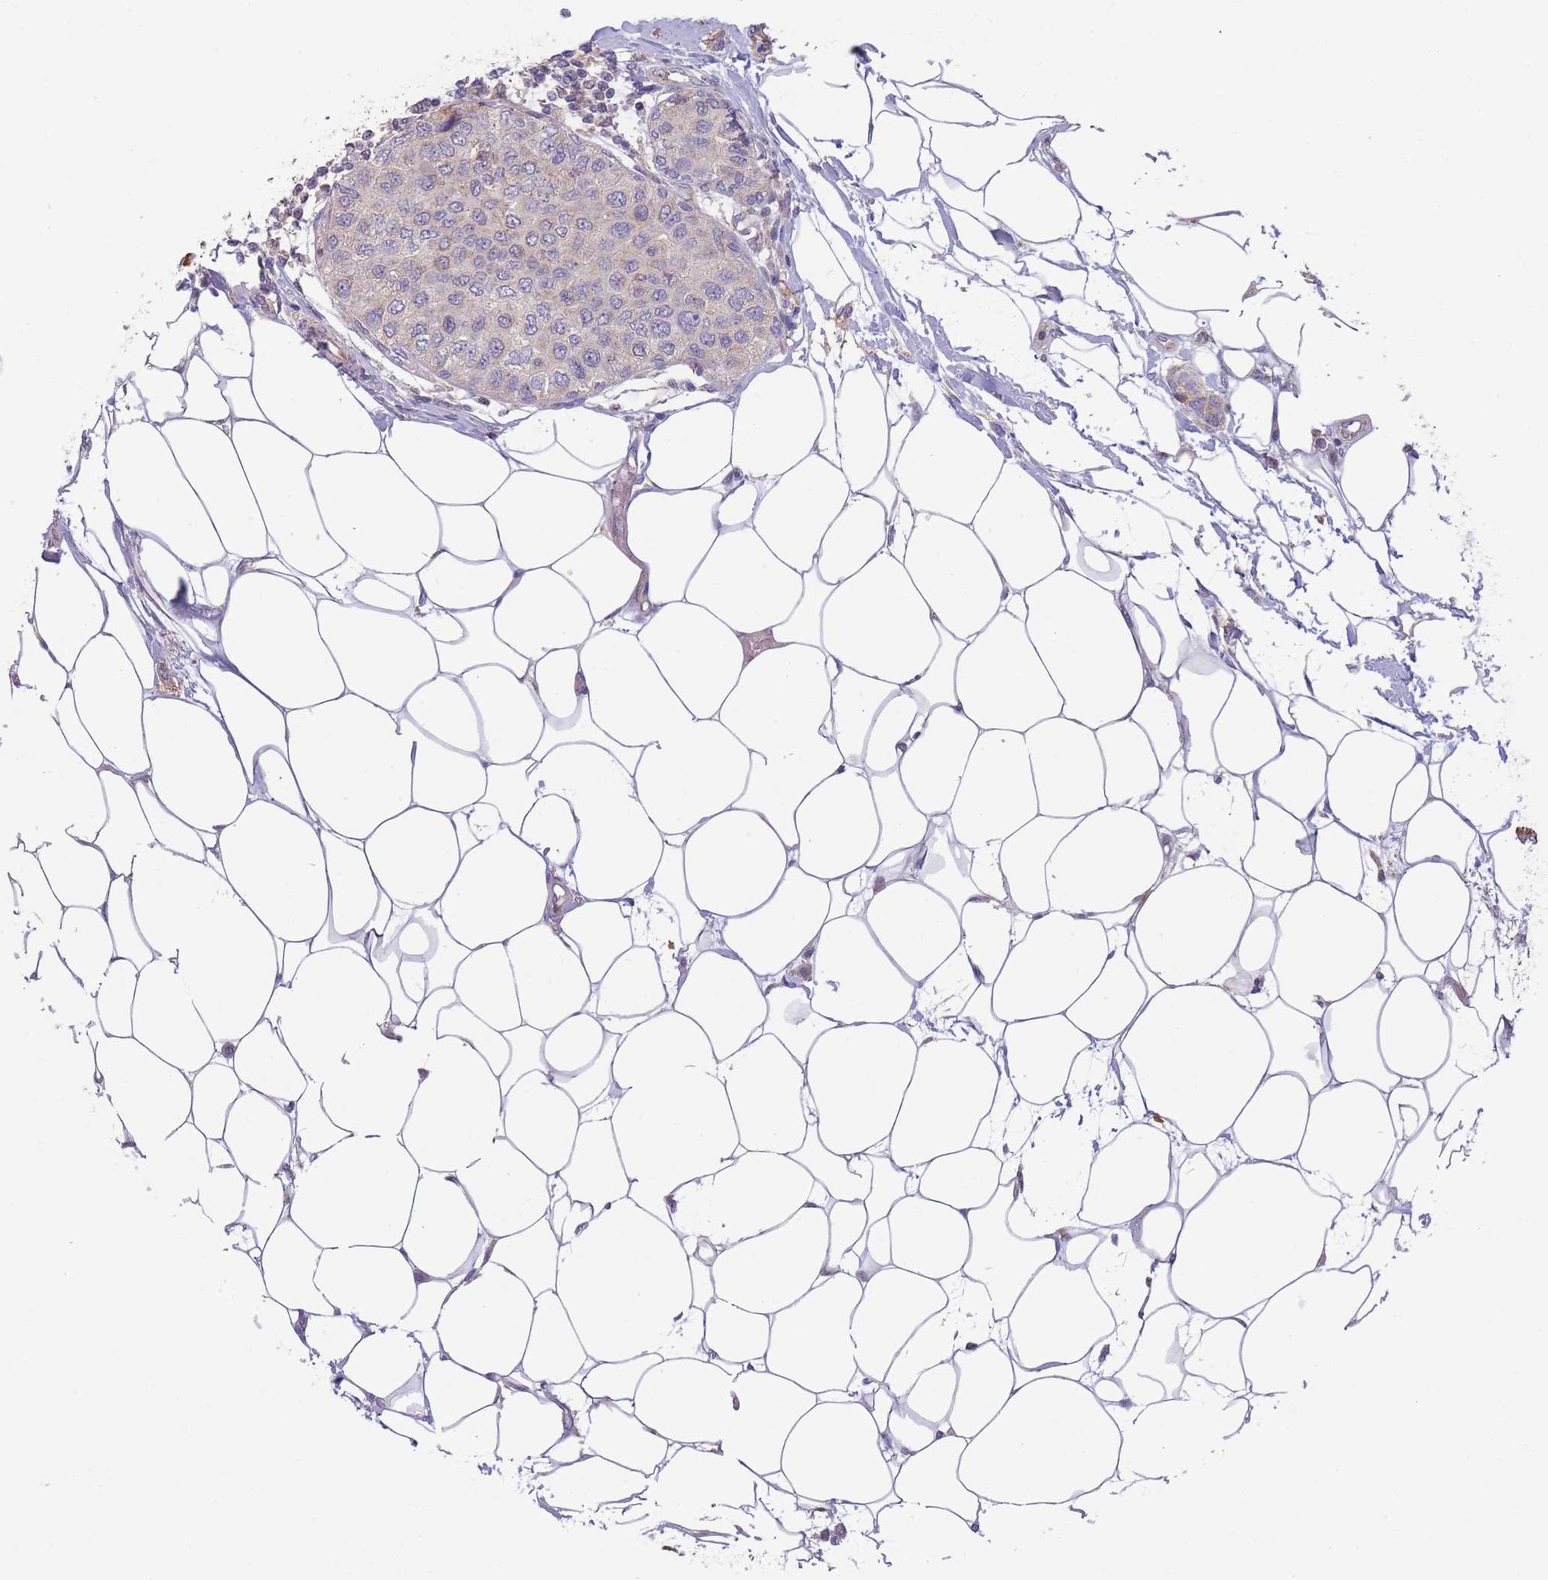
{"staining": {"intensity": "negative", "quantity": "none", "location": "none"}, "tissue": "breast cancer", "cell_type": "Tumor cells", "image_type": "cancer", "snomed": [{"axis": "morphology", "description": "Duct carcinoma"}, {"axis": "topography", "description": "Breast"}], "caption": "There is no significant expression in tumor cells of breast invasive ductal carcinoma. (Stains: DAB immunohistochemistry (IHC) with hematoxylin counter stain, Microscopy: brightfield microscopy at high magnification).", "gene": "SLC25A42", "patient": {"sex": "female", "age": 72}}